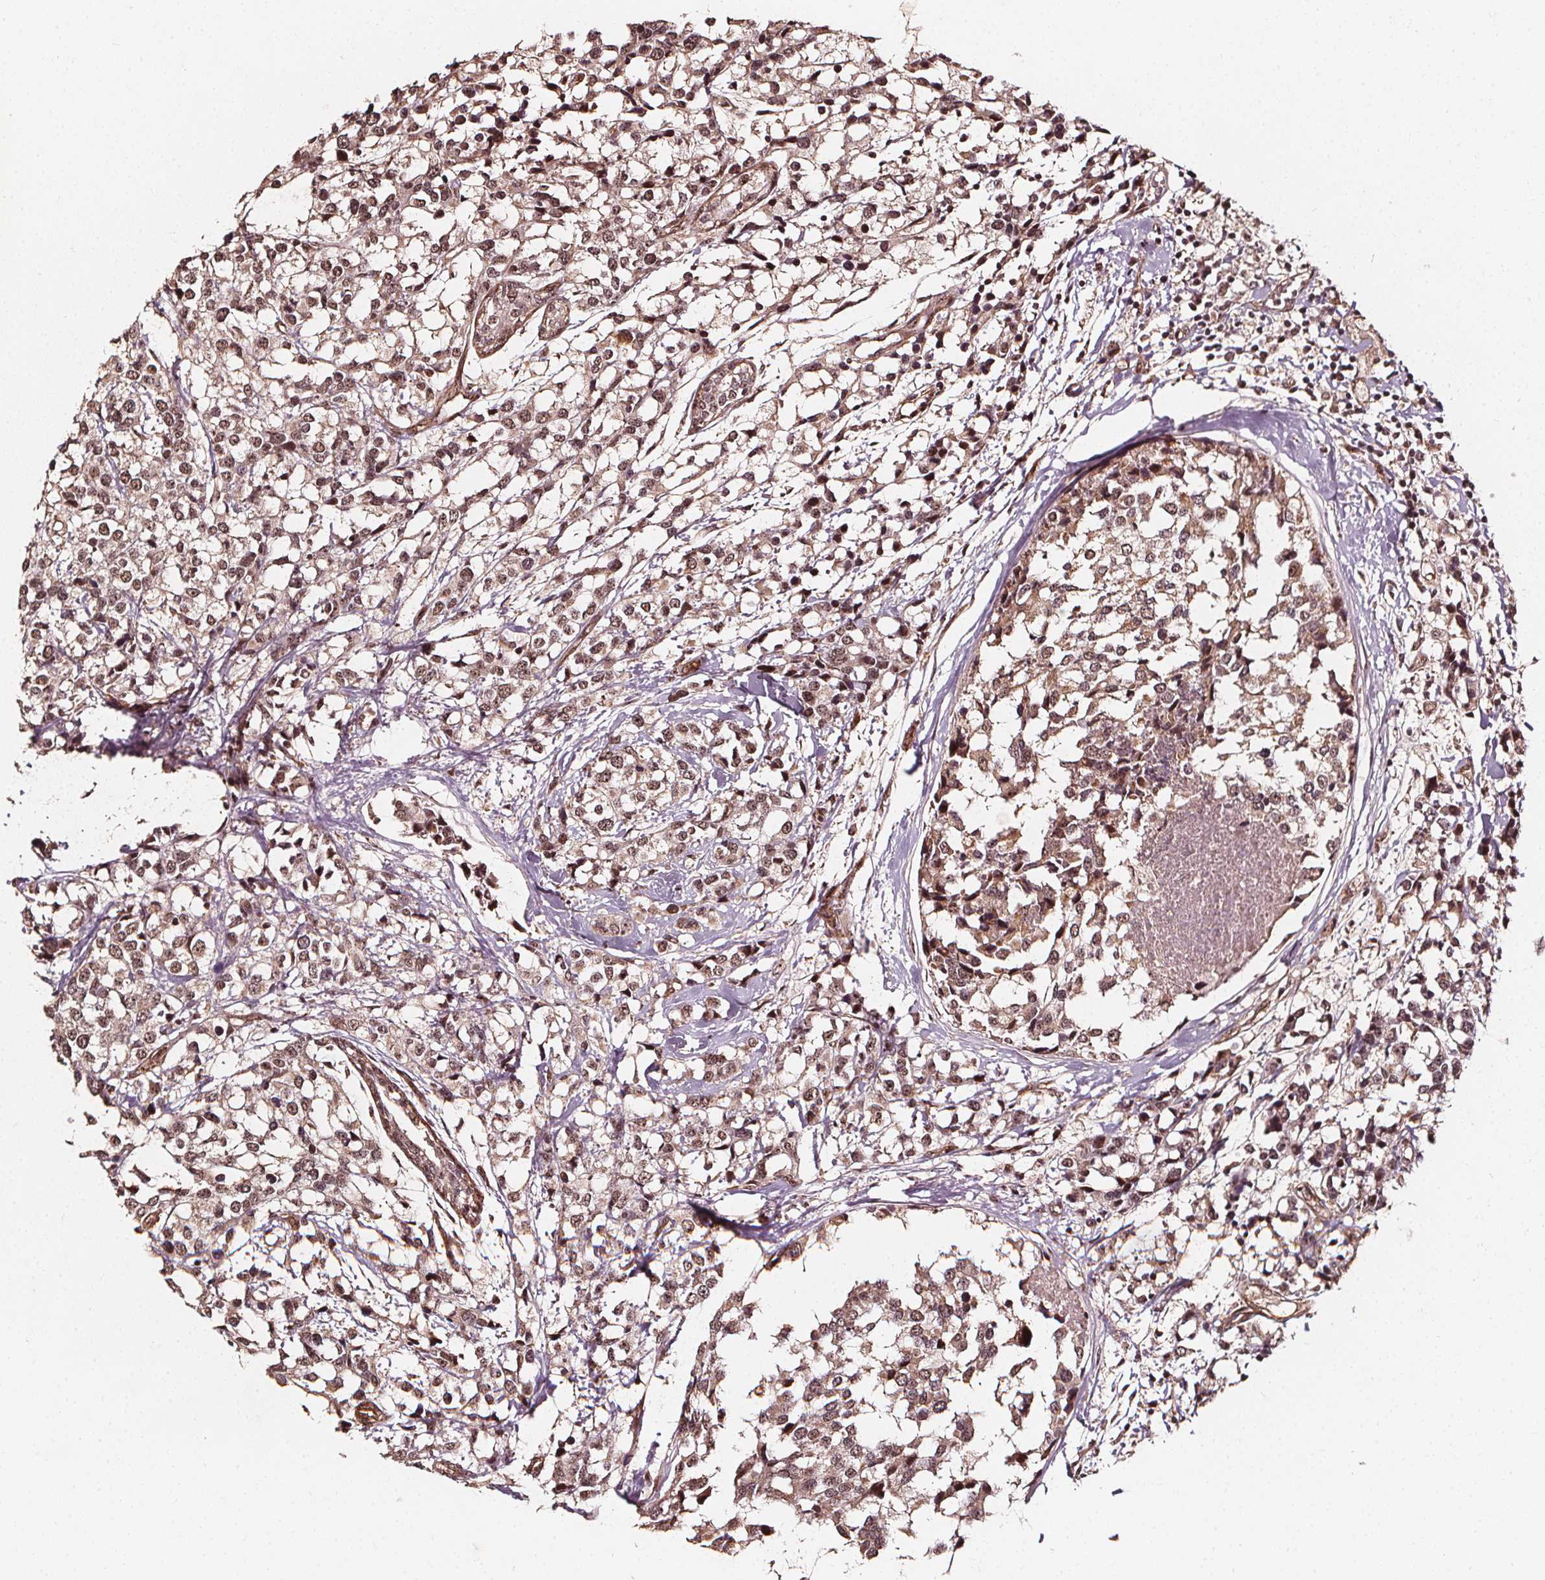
{"staining": {"intensity": "moderate", "quantity": ">75%", "location": "cytoplasmic/membranous,nuclear"}, "tissue": "breast cancer", "cell_type": "Tumor cells", "image_type": "cancer", "snomed": [{"axis": "morphology", "description": "Lobular carcinoma"}, {"axis": "topography", "description": "Breast"}], "caption": "A brown stain highlights moderate cytoplasmic/membranous and nuclear expression of a protein in human breast cancer (lobular carcinoma) tumor cells.", "gene": "EXOSC9", "patient": {"sex": "female", "age": 59}}